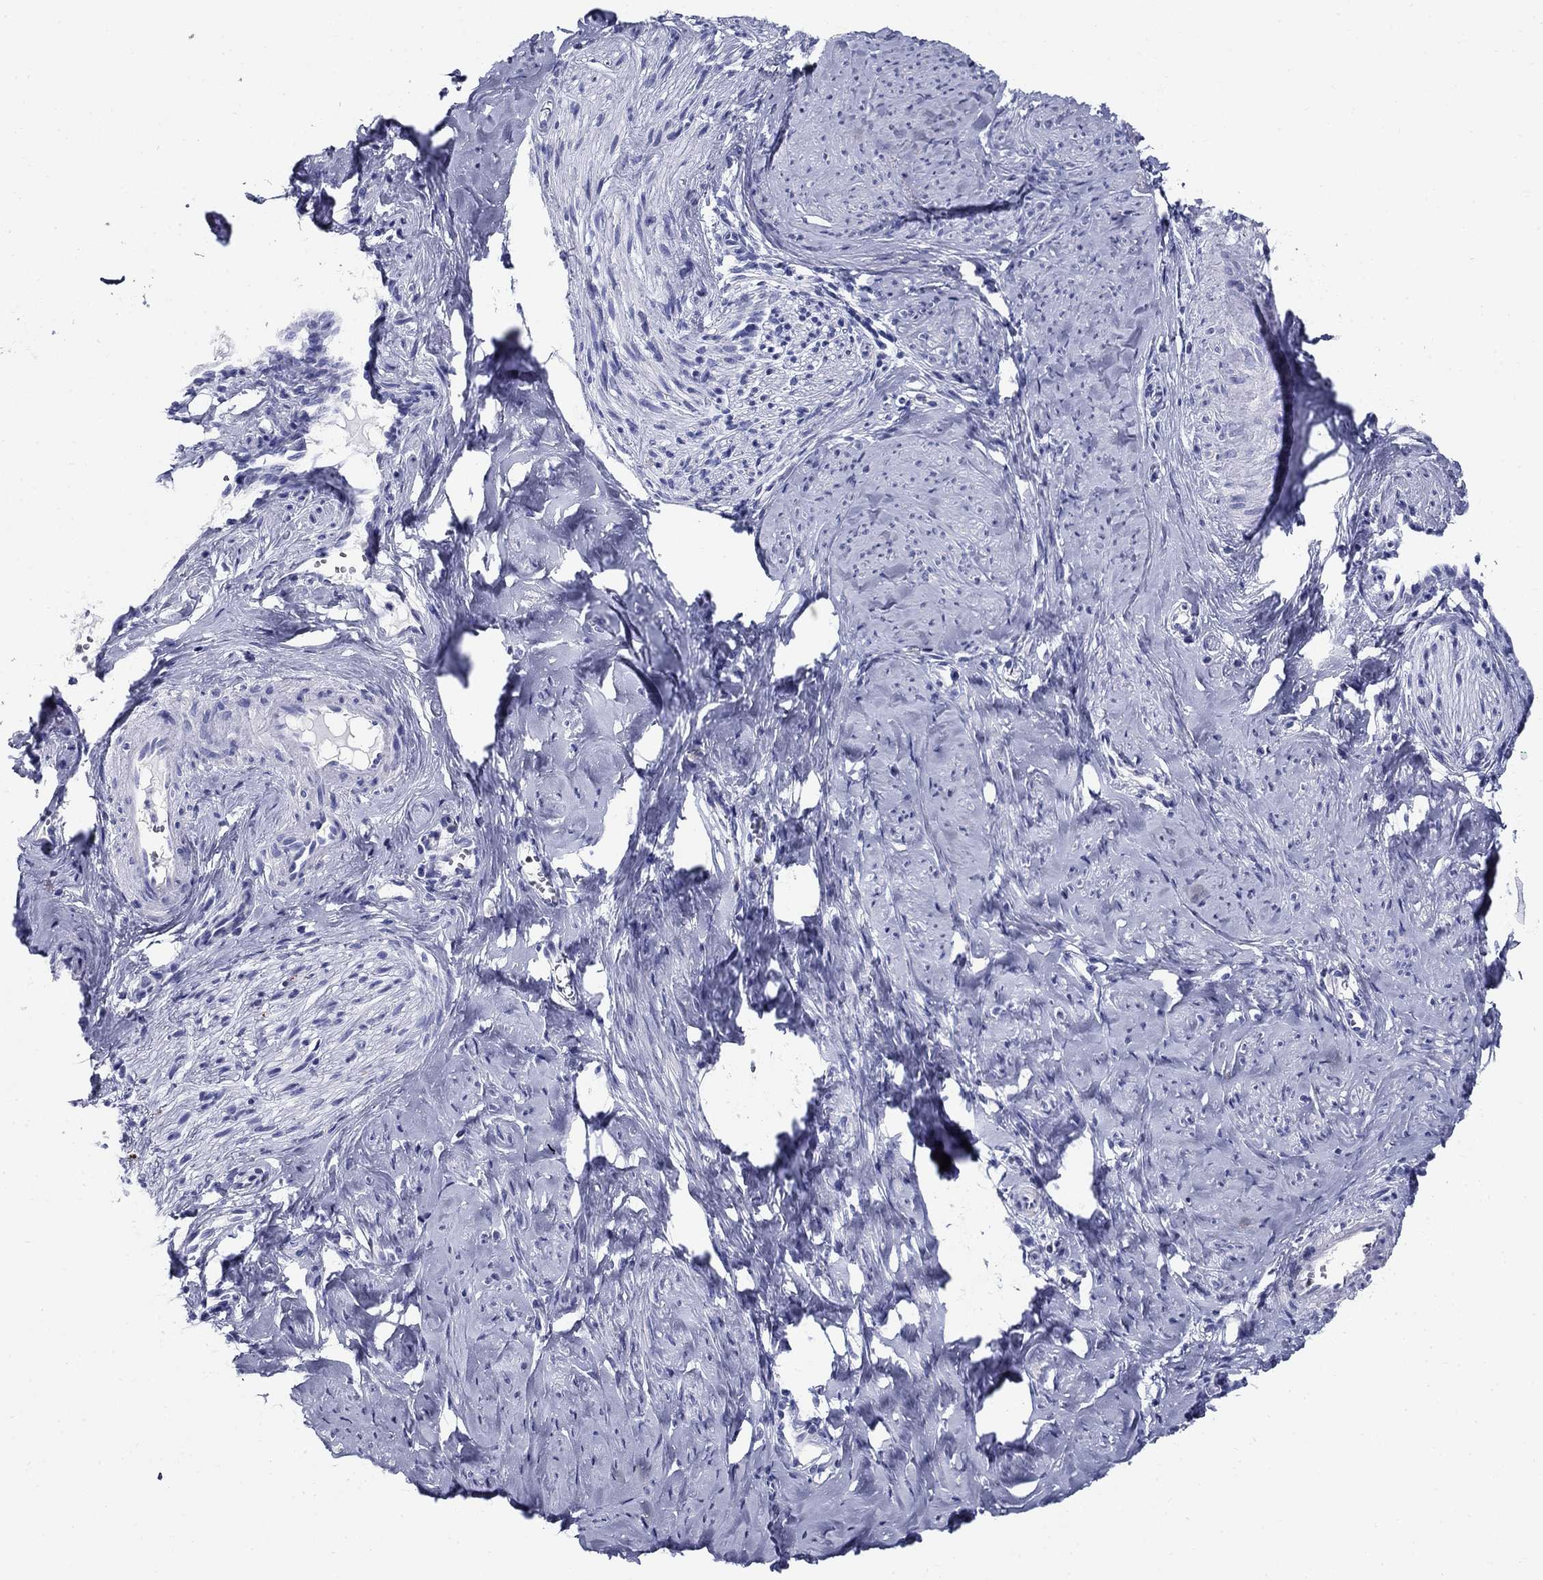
{"staining": {"intensity": "negative", "quantity": "none", "location": "none"}, "tissue": "smooth muscle", "cell_type": "Smooth muscle cells", "image_type": "normal", "snomed": [{"axis": "morphology", "description": "Normal tissue, NOS"}, {"axis": "topography", "description": "Smooth muscle"}], "caption": "DAB immunohistochemical staining of normal smooth muscle displays no significant positivity in smooth muscle cells.", "gene": "UPB1", "patient": {"sex": "female", "age": 48}}